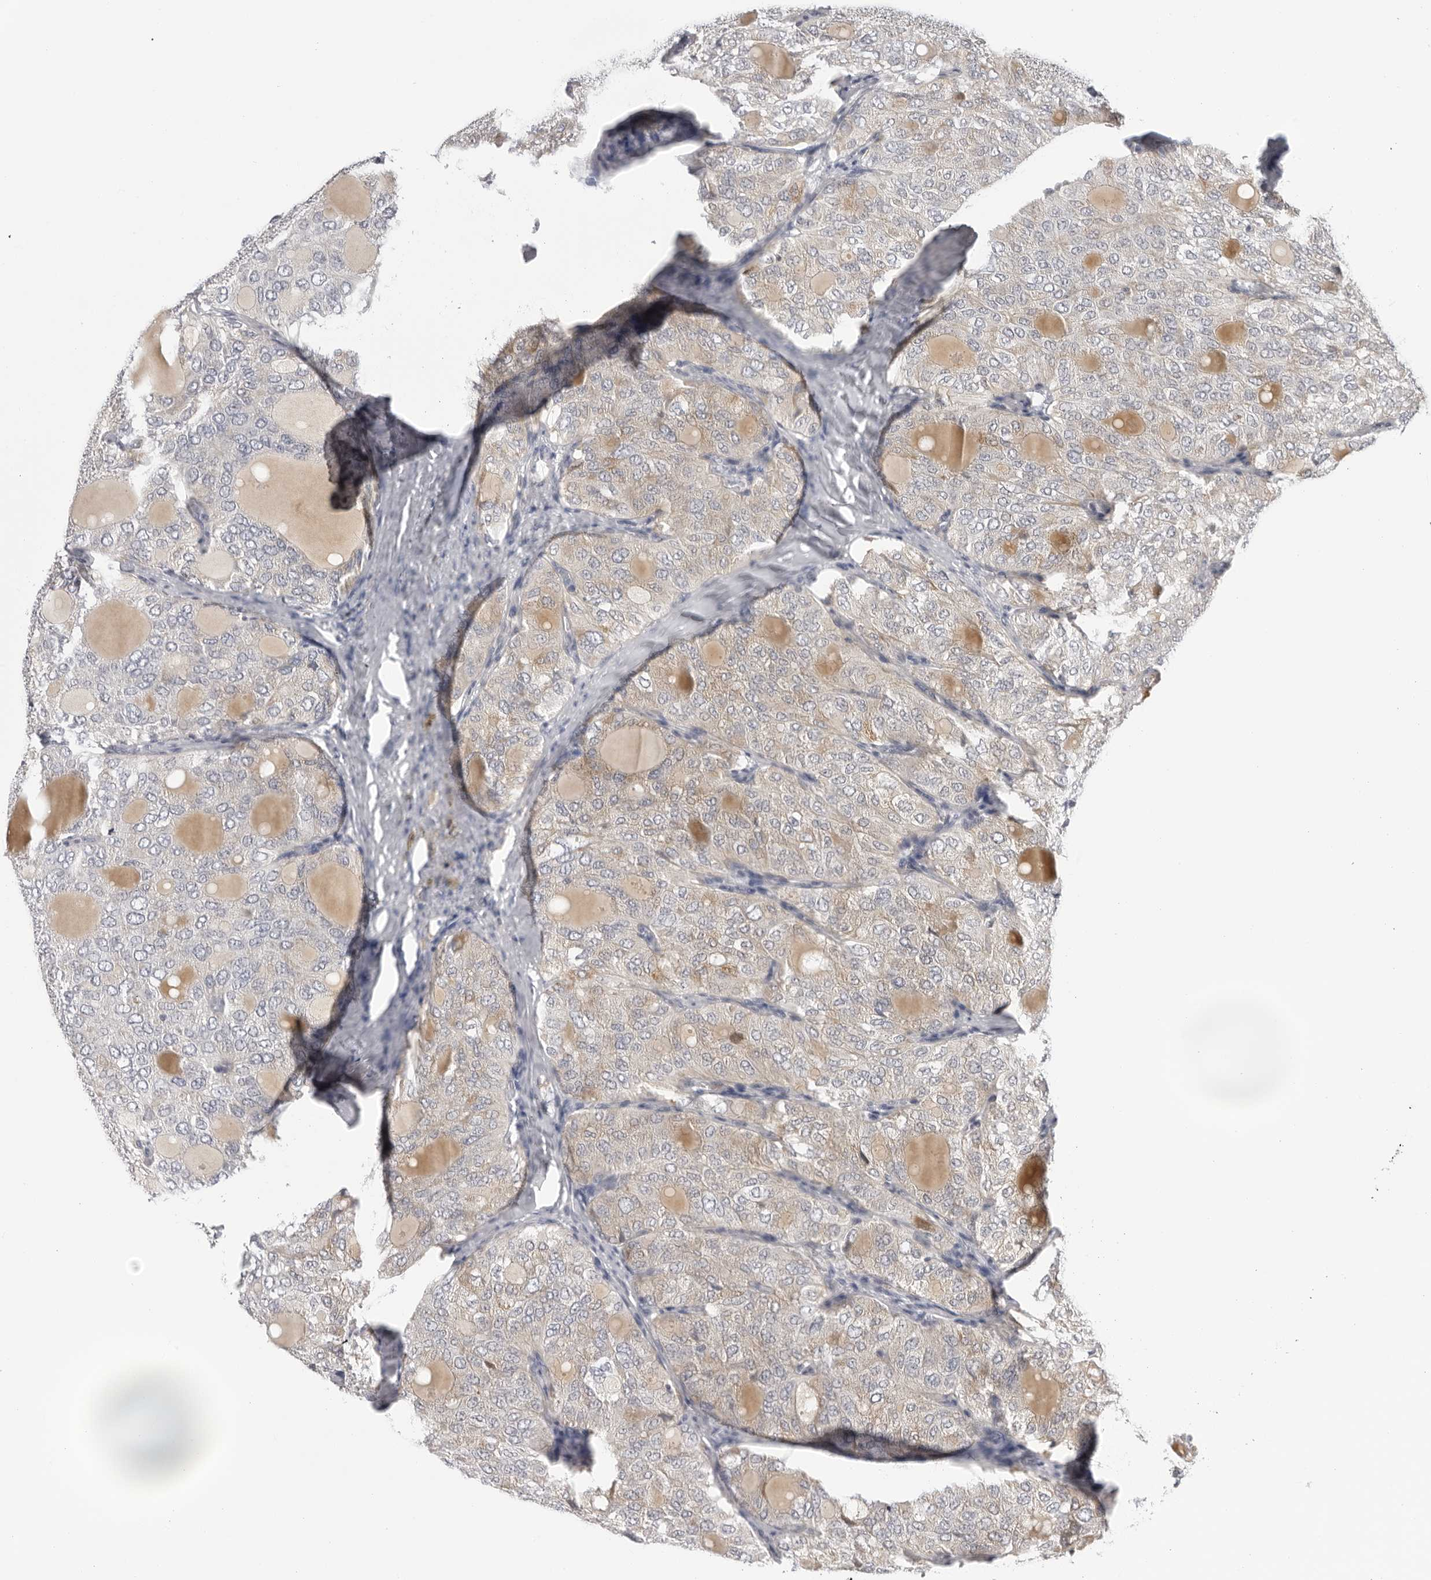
{"staining": {"intensity": "weak", "quantity": "<25%", "location": "cytoplasmic/membranous"}, "tissue": "thyroid cancer", "cell_type": "Tumor cells", "image_type": "cancer", "snomed": [{"axis": "morphology", "description": "Follicular adenoma carcinoma, NOS"}, {"axis": "topography", "description": "Thyroid gland"}], "caption": "The micrograph reveals no staining of tumor cells in thyroid cancer (follicular adenoma carcinoma).", "gene": "ZNF502", "patient": {"sex": "male", "age": 75}}